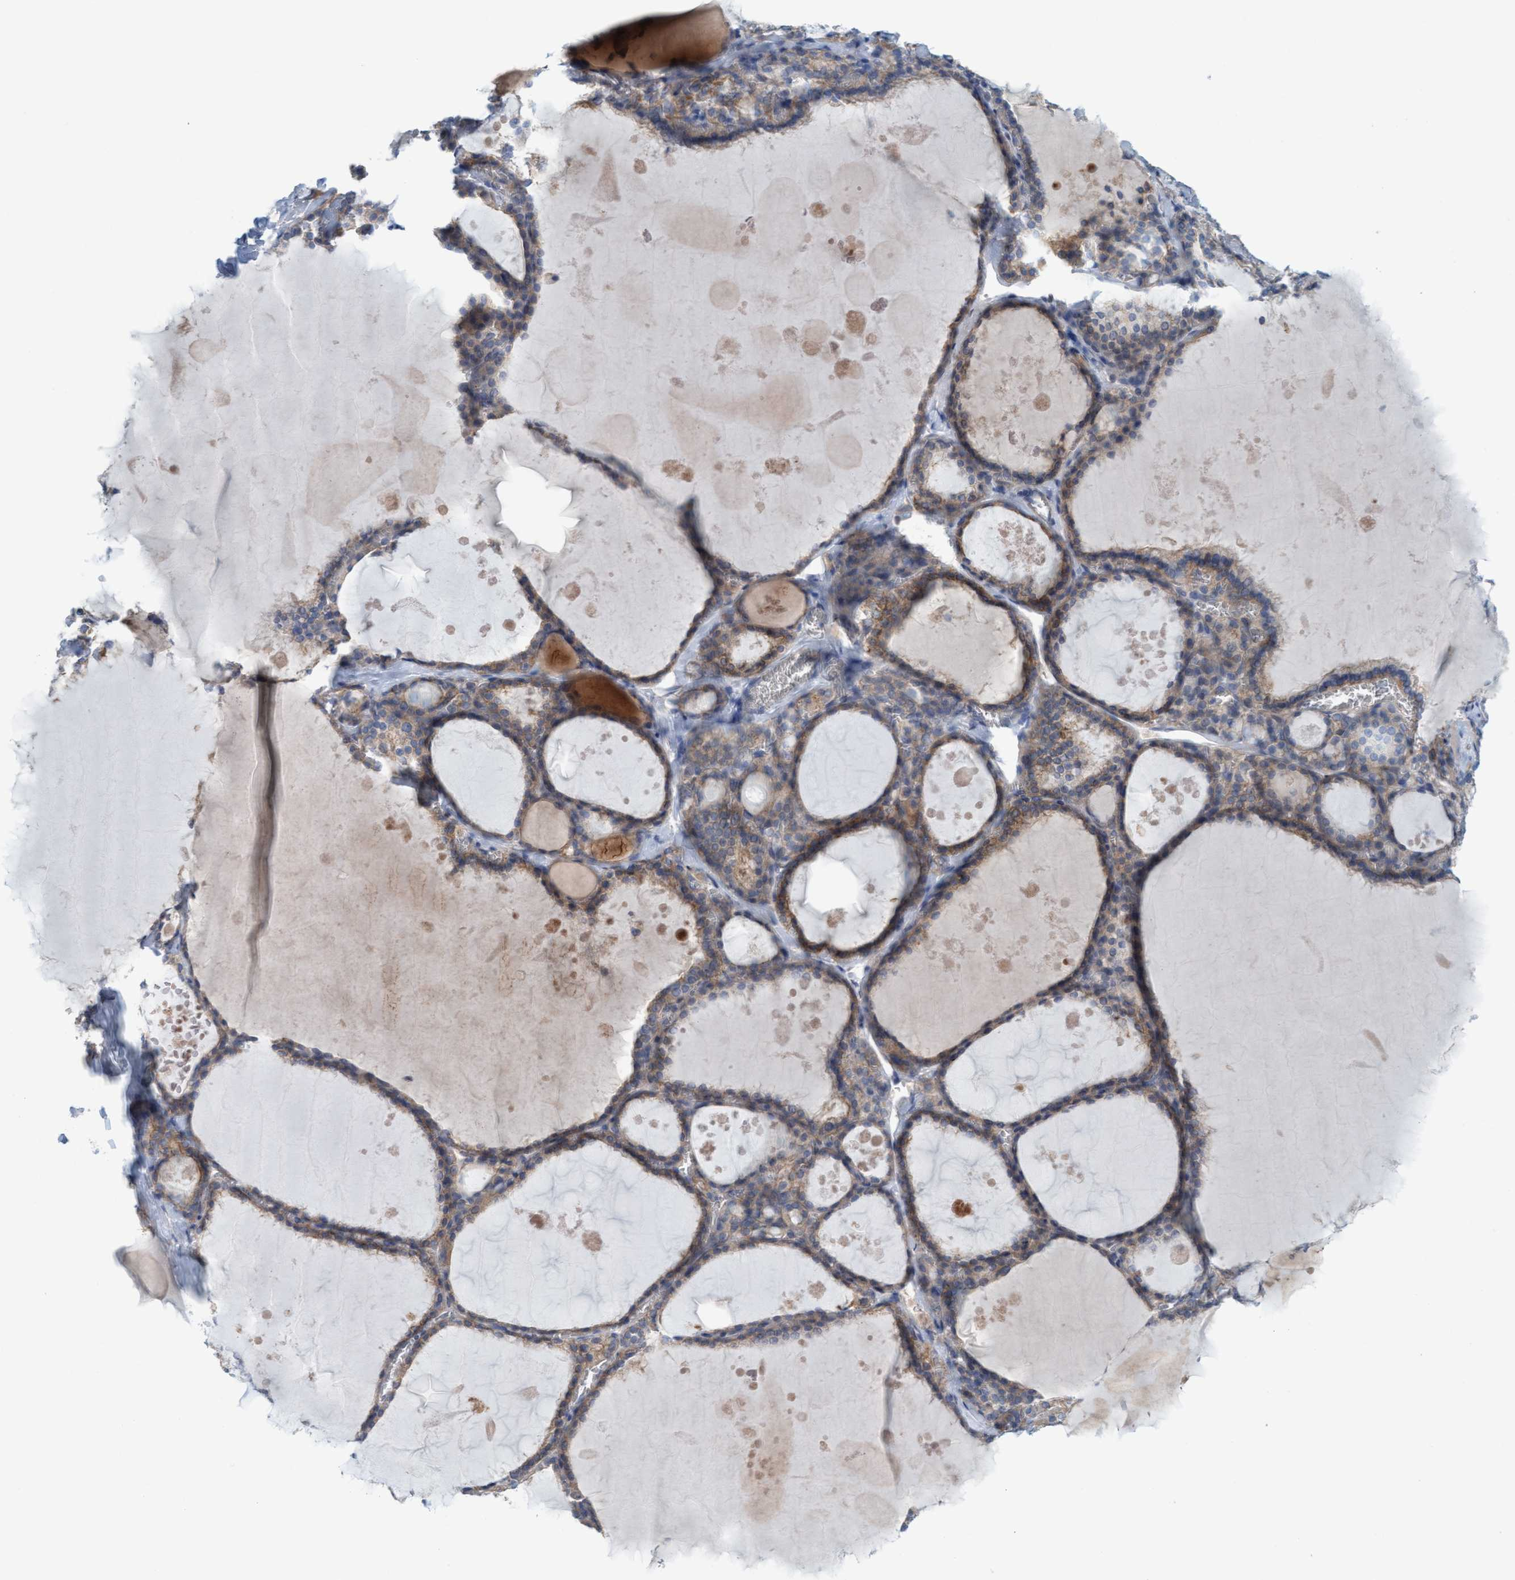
{"staining": {"intensity": "weak", "quantity": ">75%", "location": "cytoplasmic/membranous"}, "tissue": "thyroid gland", "cell_type": "Glandular cells", "image_type": "normal", "snomed": [{"axis": "morphology", "description": "Normal tissue, NOS"}, {"axis": "topography", "description": "Thyroid gland"}], "caption": "A high-resolution histopathology image shows immunohistochemistry (IHC) staining of normal thyroid gland, which shows weak cytoplasmic/membranous expression in about >75% of glandular cells. Nuclei are stained in blue.", "gene": "SIGIRR", "patient": {"sex": "male", "age": 56}}